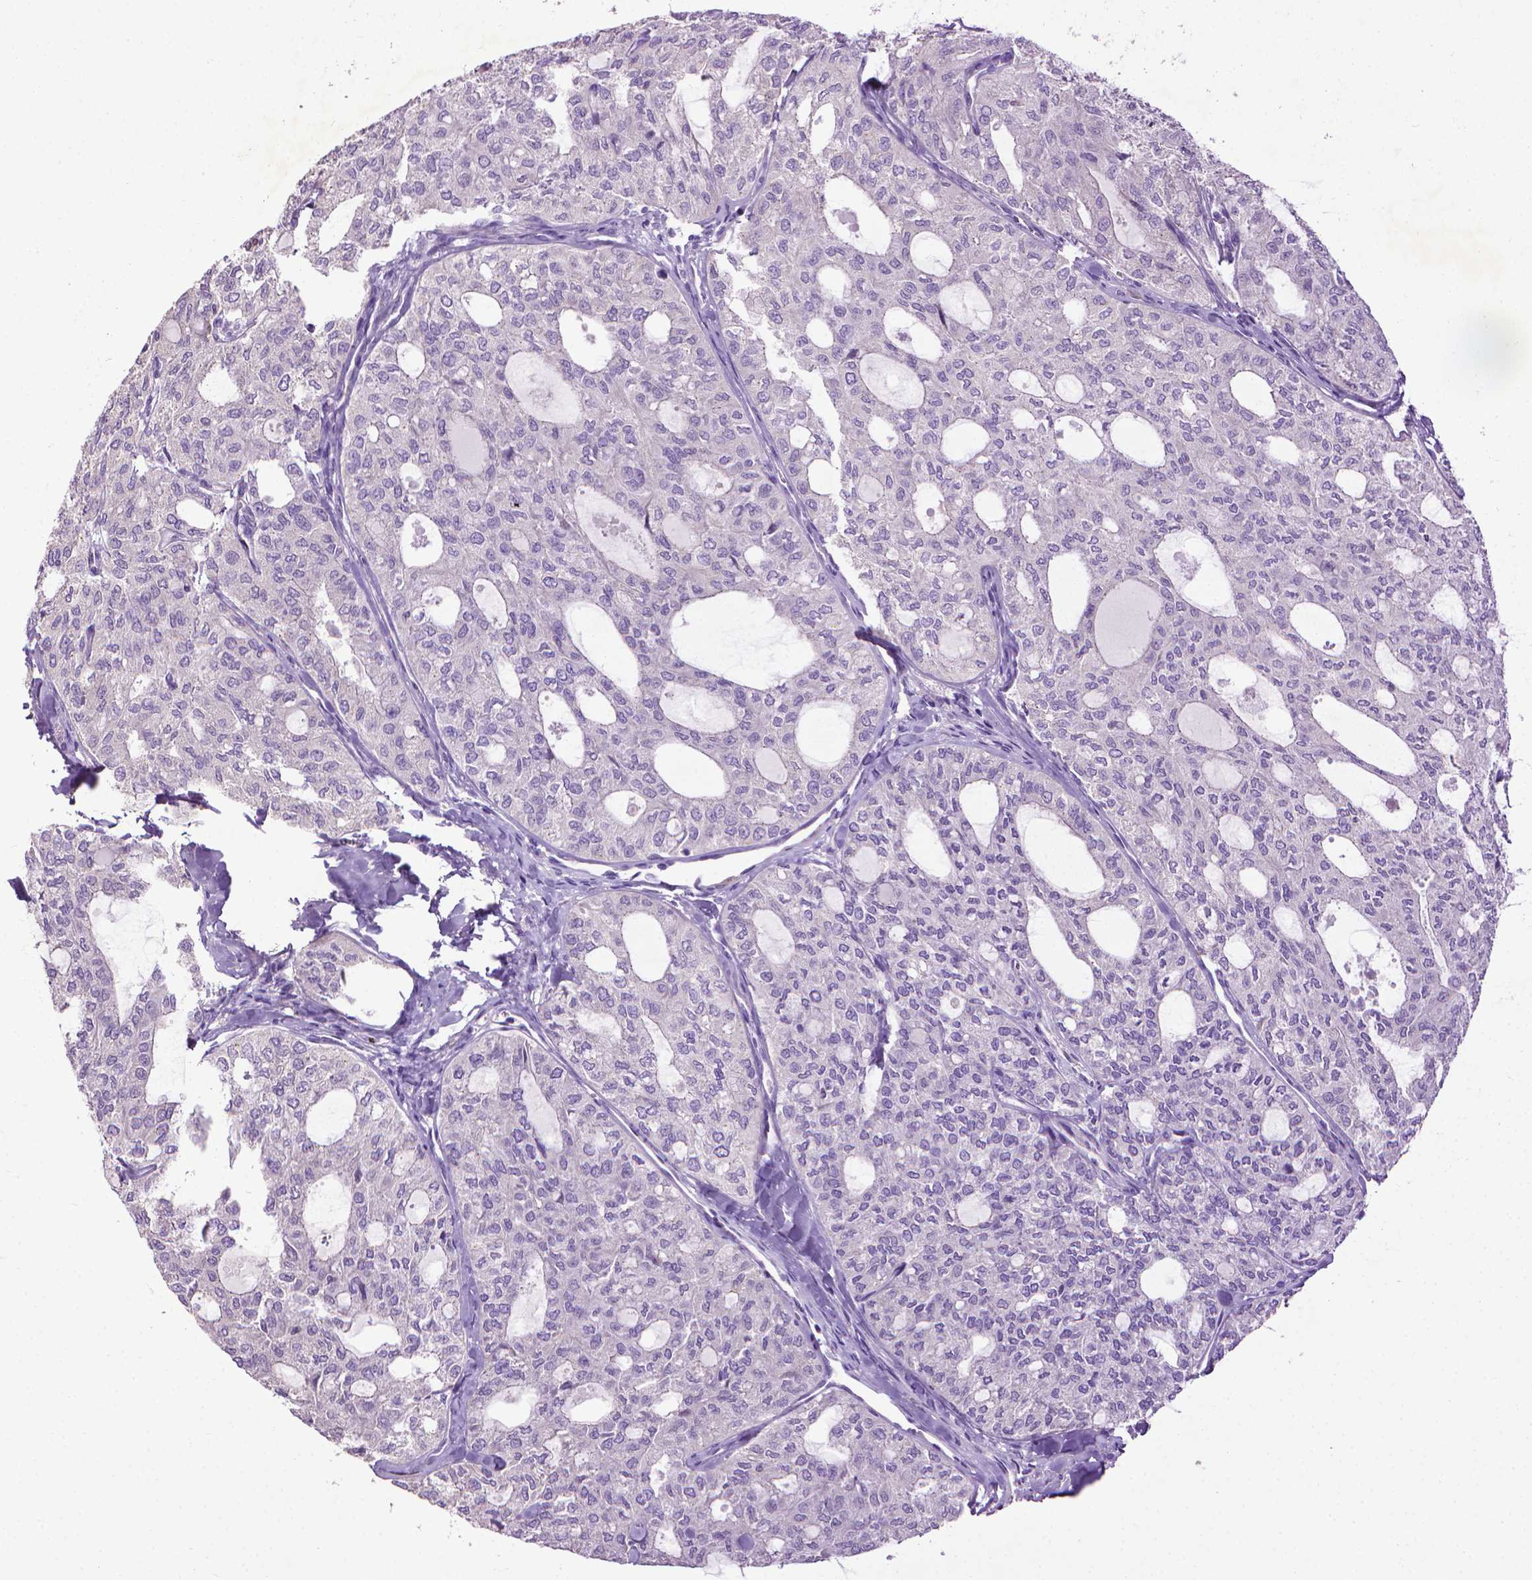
{"staining": {"intensity": "negative", "quantity": "none", "location": "none"}, "tissue": "thyroid cancer", "cell_type": "Tumor cells", "image_type": "cancer", "snomed": [{"axis": "morphology", "description": "Follicular adenoma carcinoma, NOS"}, {"axis": "topography", "description": "Thyroid gland"}], "caption": "Image shows no significant protein staining in tumor cells of thyroid follicular adenoma carcinoma.", "gene": "AQP10", "patient": {"sex": "male", "age": 75}}